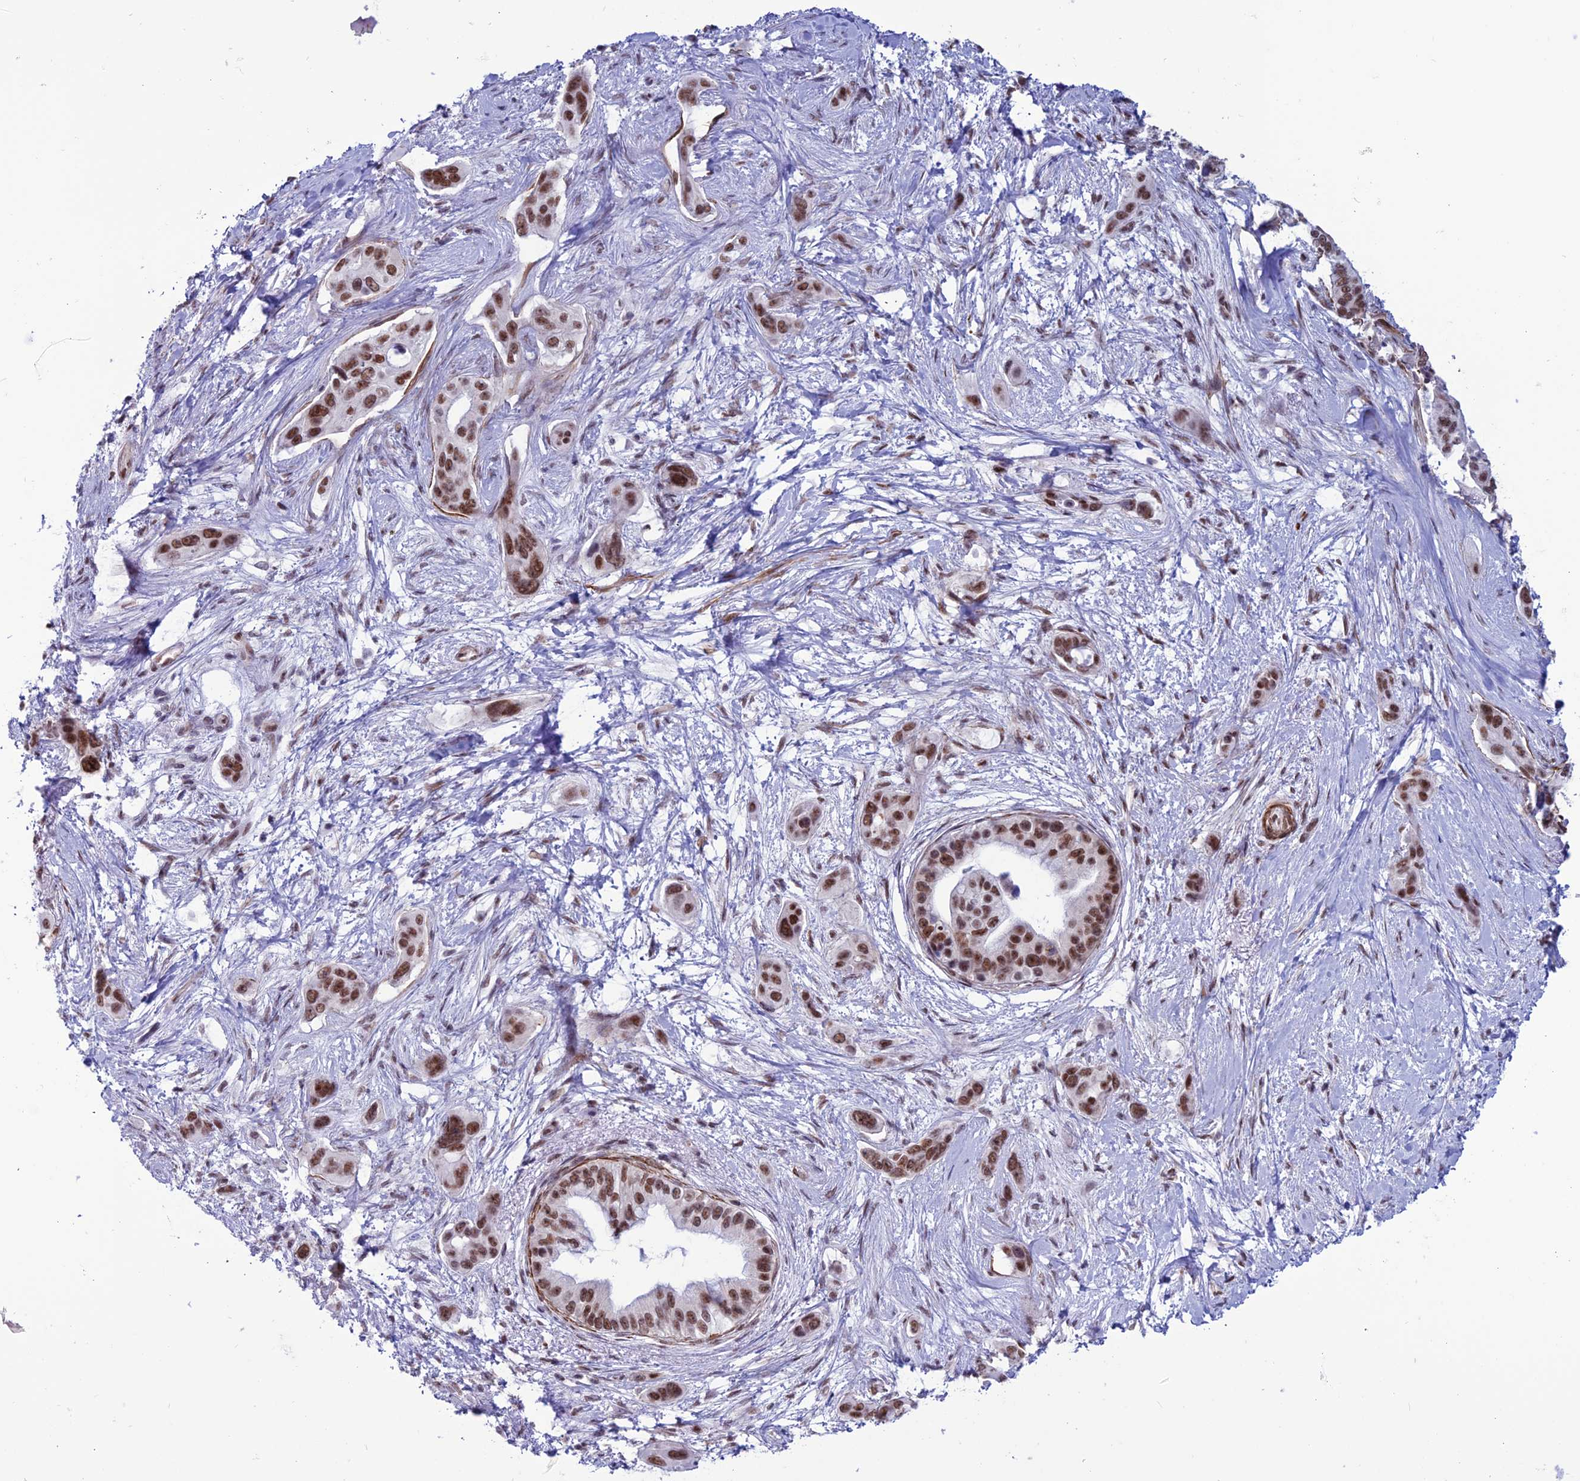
{"staining": {"intensity": "moderate", "quantity": ">75%", "location": "nuclear"}, "tissue": "pancreatic cancer", "cell_type": "Tumor cells", "image_type": "cancer", "snomed": [{"axis": "morphology", "description": "Adenocarcinoma, NOS"}, {"axis": "topography", "description": "Pancreas"}], "caption": "The image reveals immunohistochemical staining of pancreatic cancer. There is moderate nuclear positivity is appreciated in about >75% of tumor cells.", "gene": "U2AF1", "patient": {"sex": "male", "age": 72}}